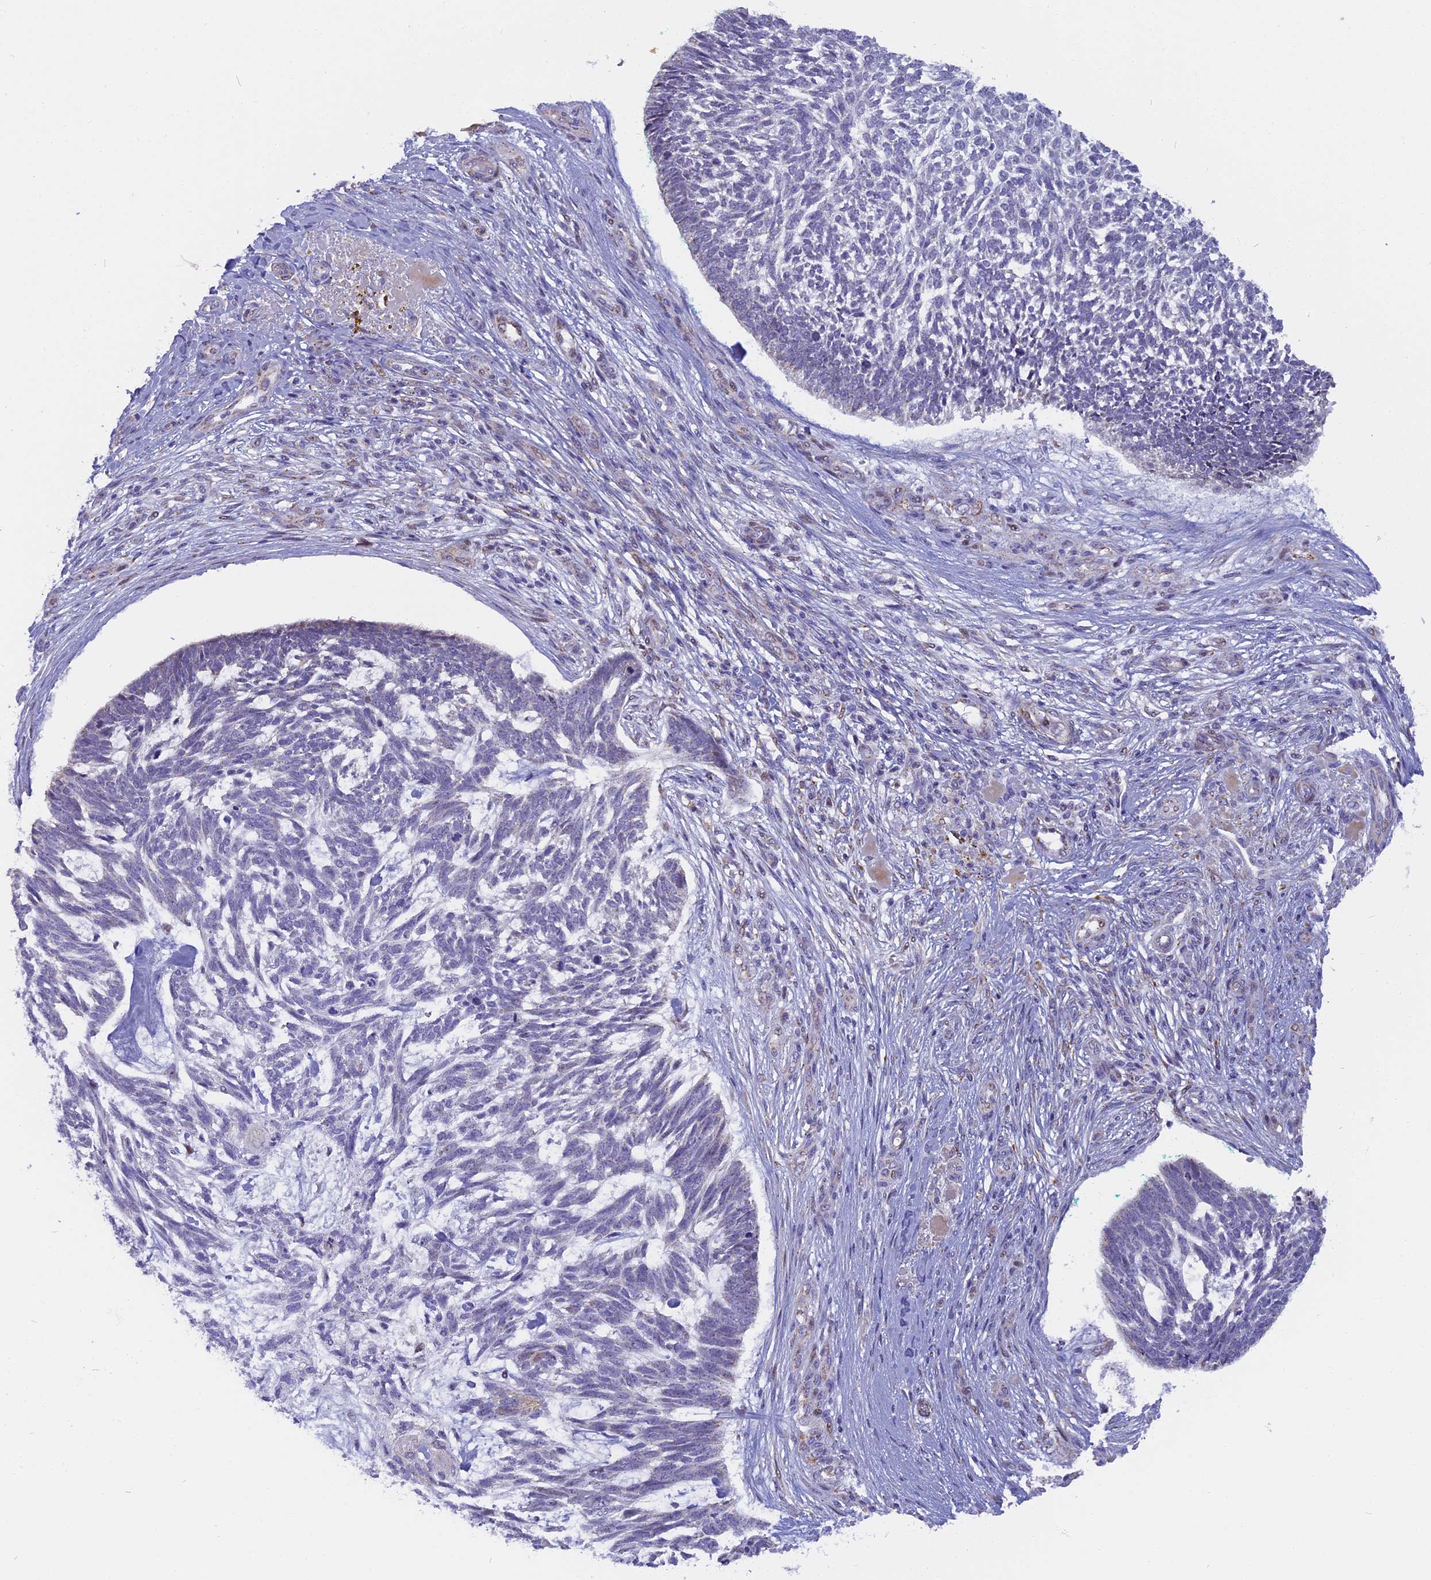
{"staining": {"intensity": "negative", "quantity": "none", "location": "none"}, "tissue": "skin cancer", "cell_type": "Tumor cells", "image_type": "cancer", "snomed": [{"axis": "morphology", "description": "Basal cell carcinoma"}, {"axis": "topography", "description": "Skin"}], "caption": "Micrograph shows no protein expression in tumor cells of skin cancer tissue.", "gene": "DTWD1", "patient": {"sex": "male", "age": 88}}